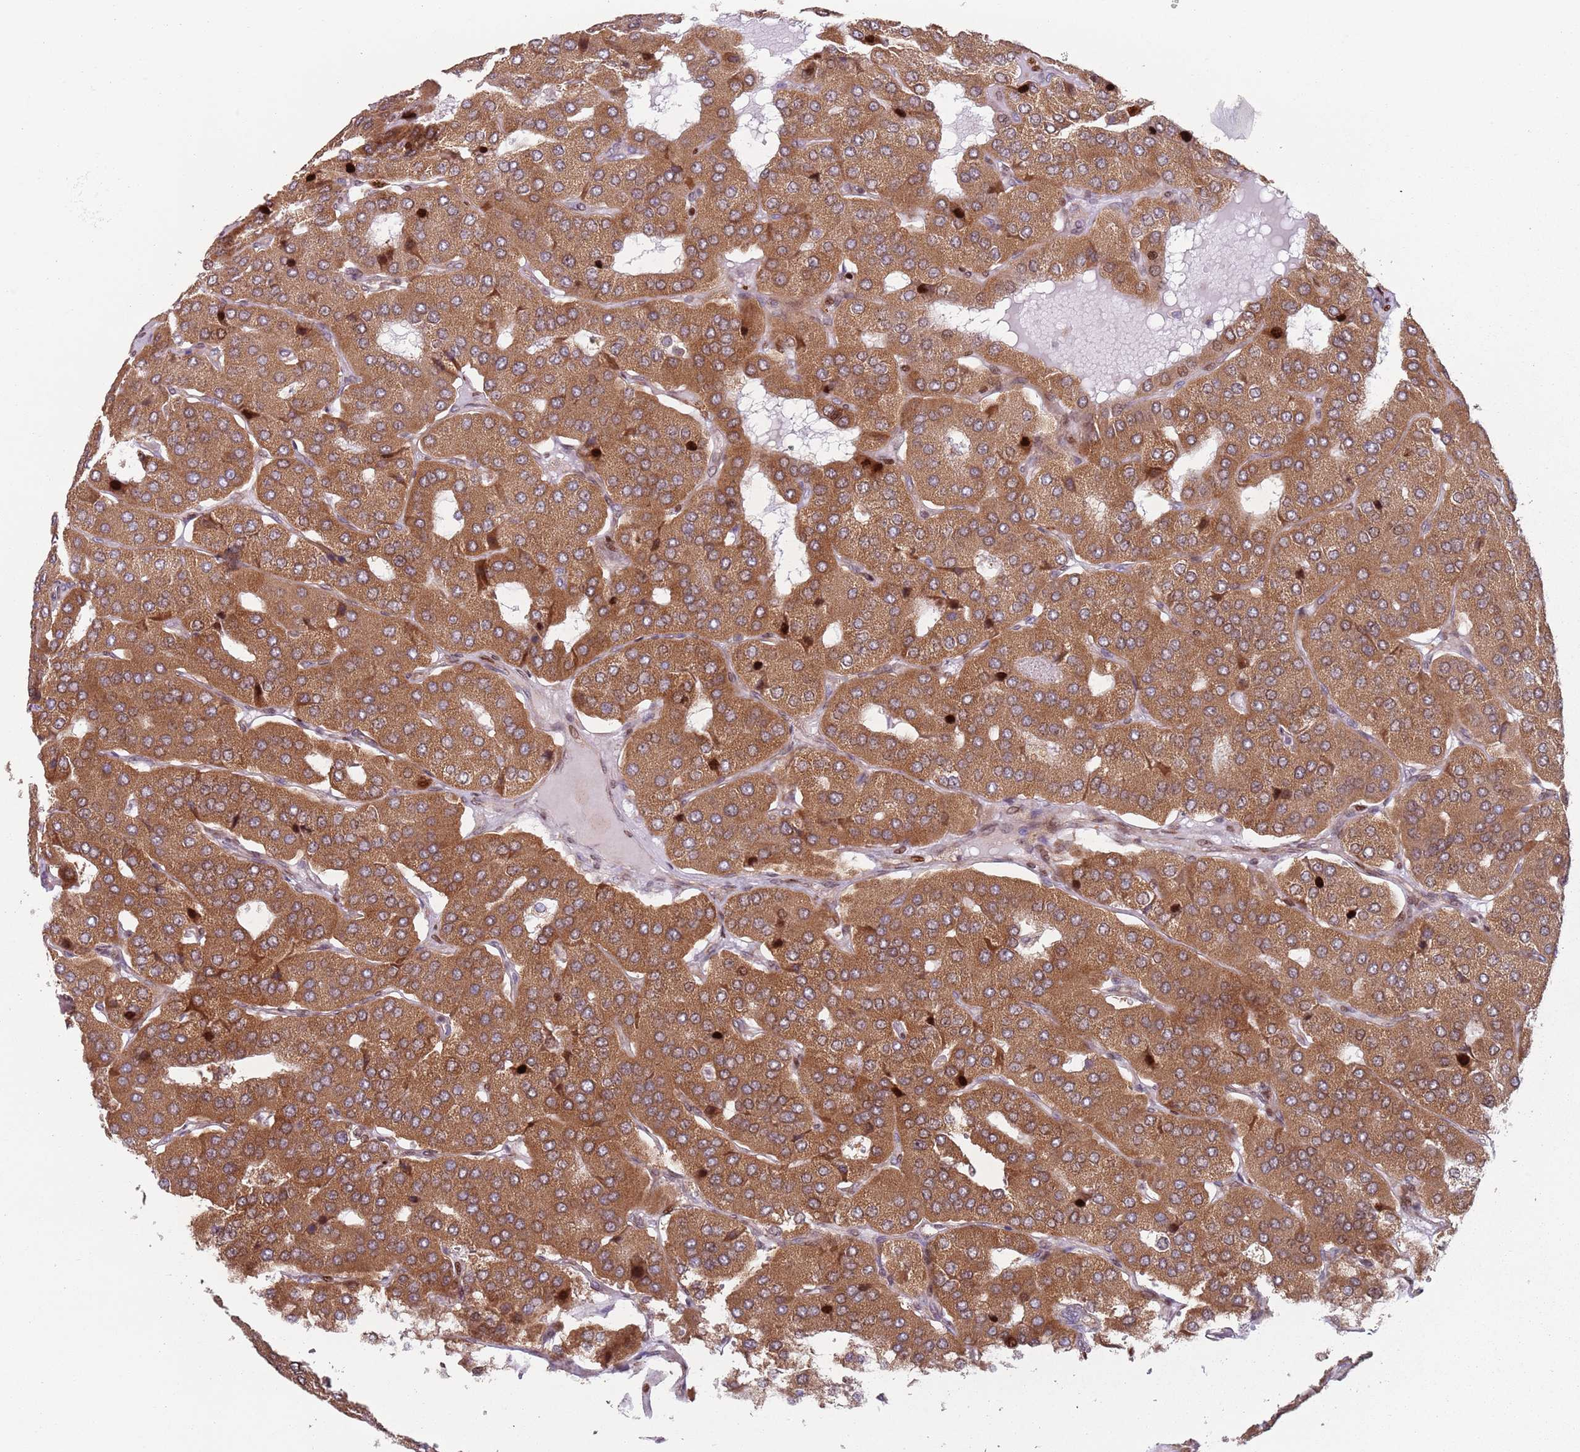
{"staining": {"intensity": "moderate", "quantity": ">75%", "location": "cytoplasmic/membranous"}, "tissue": "parathyroid gland", "cell_type": "Glandular cells", "image_type": "normal", "snomed": [{"axis": "morphology", "description": "Normal tissue, NOS"}, {"axis": "morphology", "description": "Adenoma, NOS"}, {"axis": "topography", "description": "Parathyroid gland"}], "caption": "Human parathyroid gland stained with a brown dye reveals moderate cytoplasmic/membranous positive expression in approximately >75% of glandular cells.", "gene": "HNRNPLL", "patient": {"sex": "female", "age": 86}}